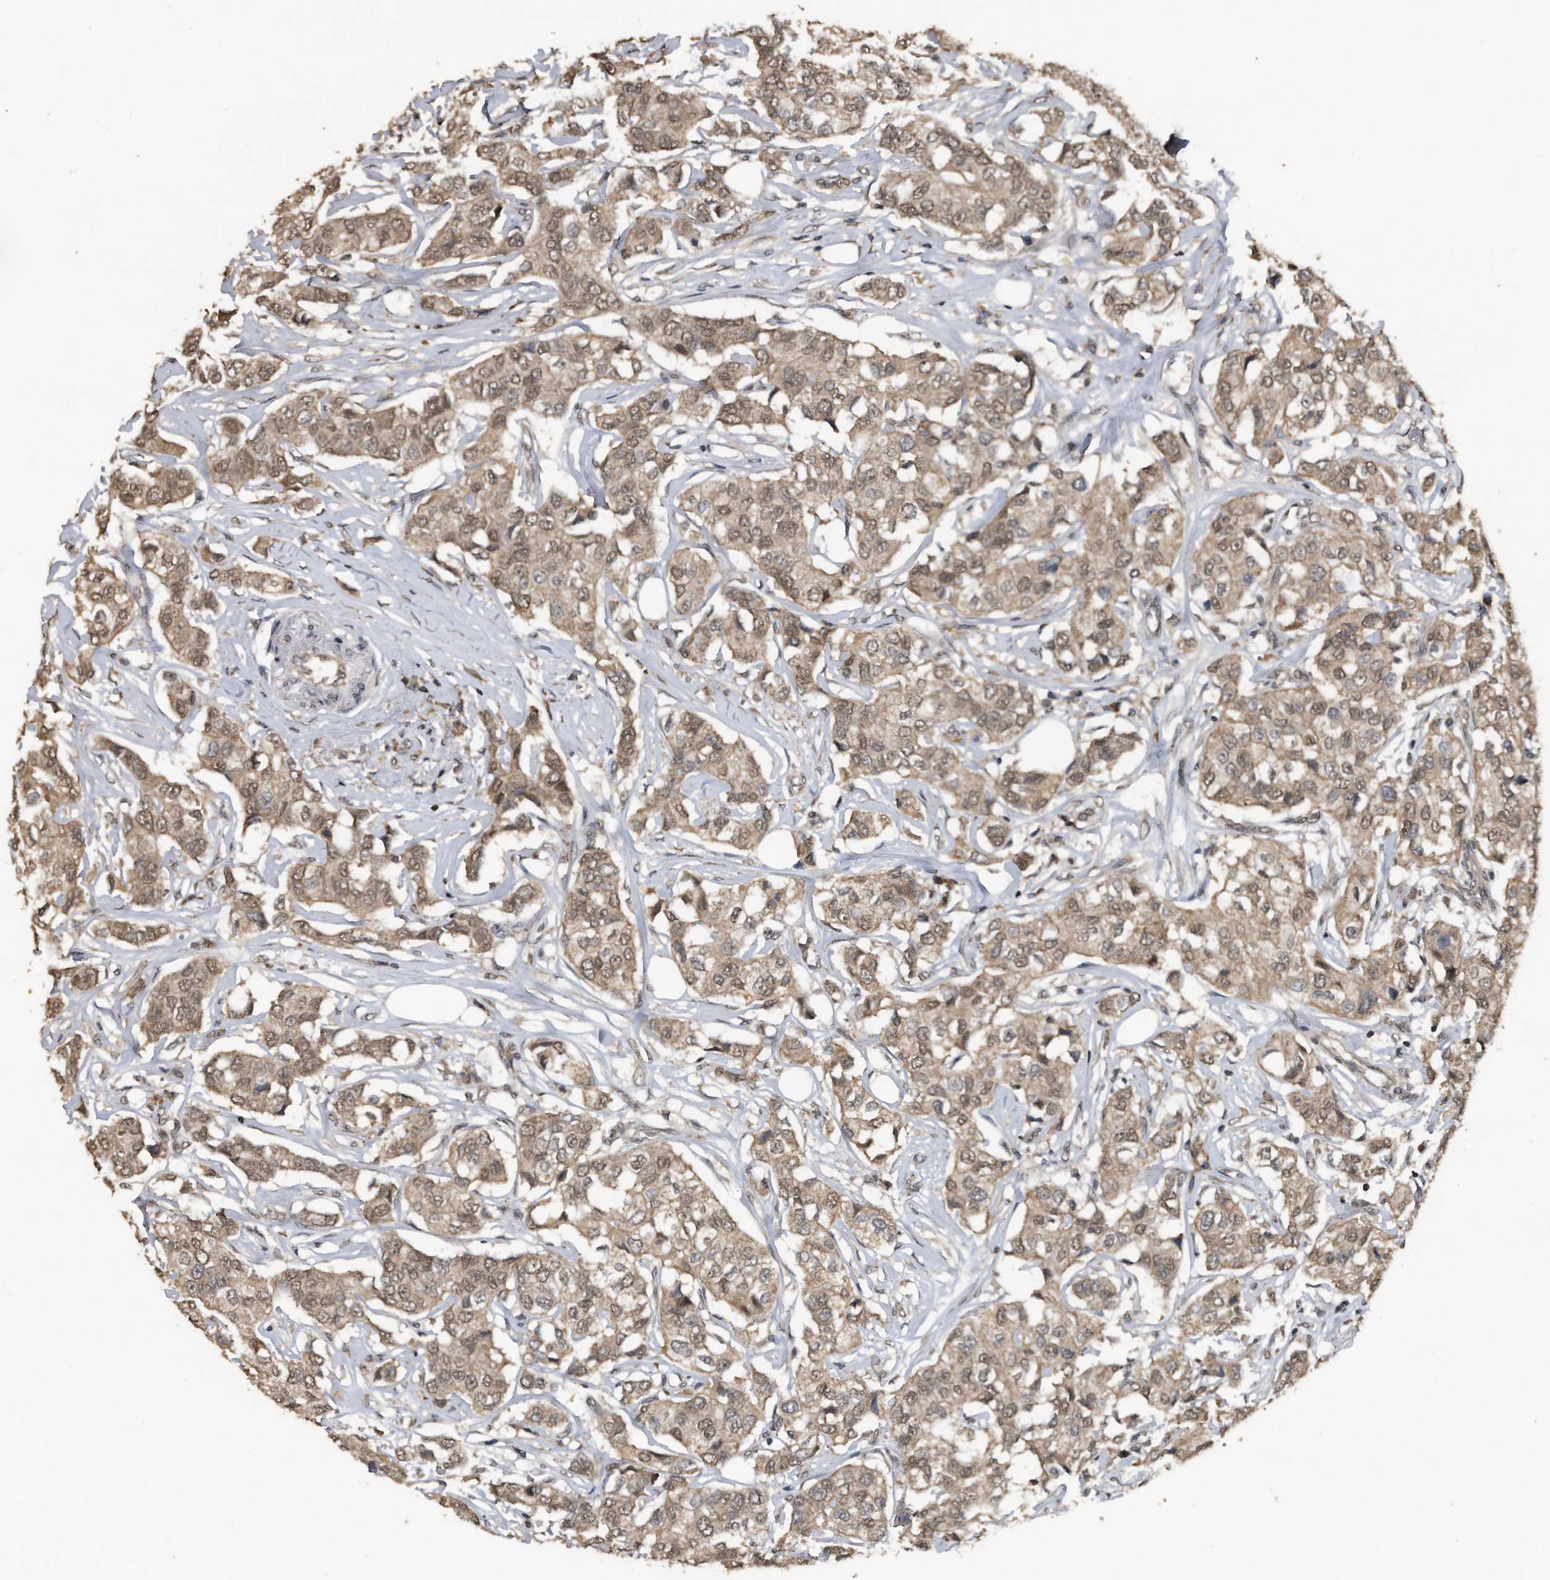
{"staining": {"intensity": "moderate", "quantity": ">75%", "location": "cytoplasmic/membranous,nuclear"}, "tissue": "breast cancer", "cell_type": "Tumor cells", "image_type": "cancer", "snomed": [{"axis": "morphology", "description": "Duct carcinoma"}, {"axis": "topography", "description": "Breast"}], "caption": "Immunohistochemical staining of breast cancer exhibits moderate cytoplasmic/membranous and nuclear protein positivity in about >75% of tumor cells.", "gene": "CRYZL1", "patient": {"sex": "female", "age": 80}}